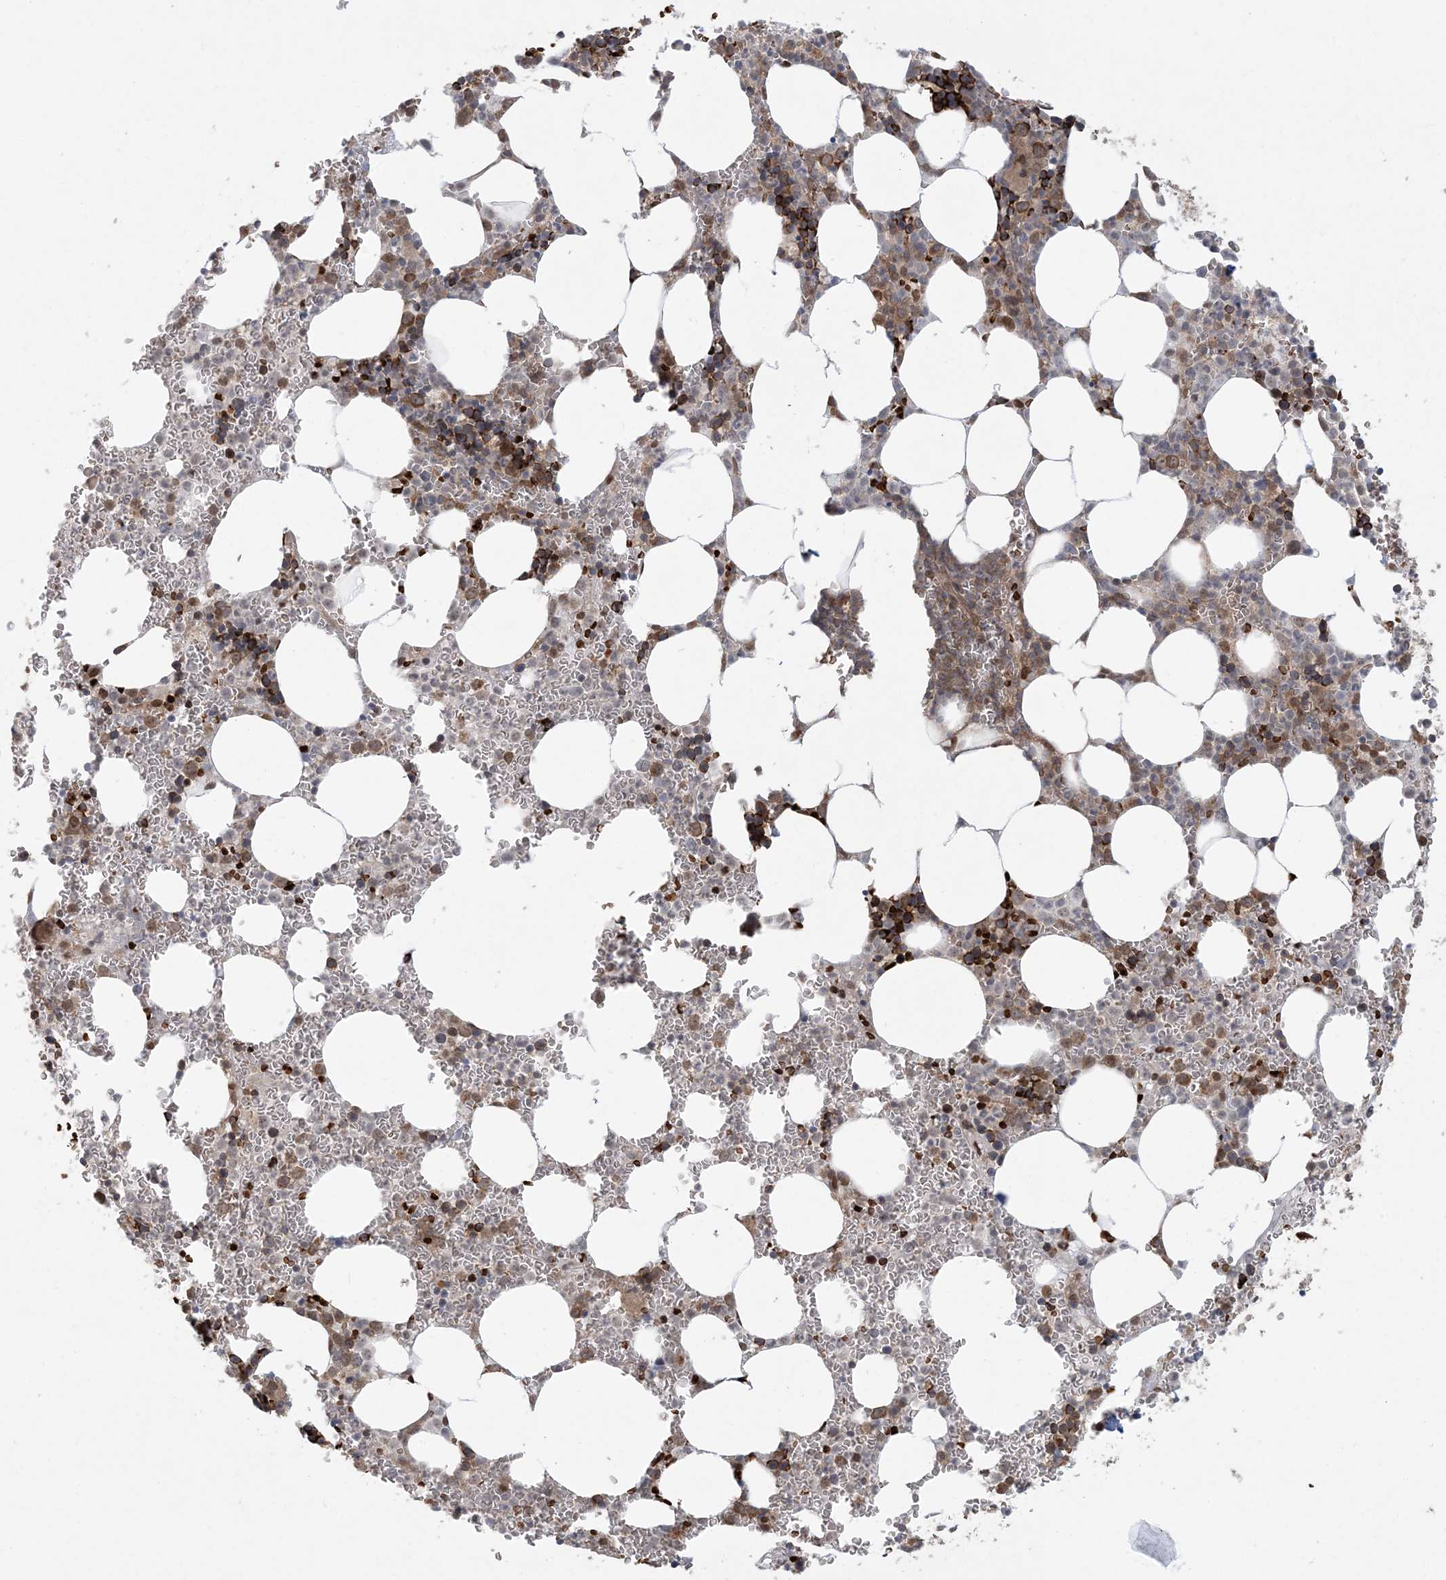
{"staining": {"intensity": "strong", "quantity": "25%-75%", "location": "cytoplasmic/membranous"}, "tissue": "bone marrow", "cell_type": "Hematopoietic cells", "image_type": "normal", "snomed": [{"axis": "morphology", "description": "Normal tissue, NOS"}, {"axis": "topography", "description": "Bone marrow"}], "caption": "IHC (DAB) staining of unremarkable bone marrow displays strong cytoplasmic/membranous protein positivity in approximately 25%-75% of hematopoietic cells. Nuclei are stained in blue.", "gene": "ABCF3", "patient": {"sex": "female", "age": 78}}